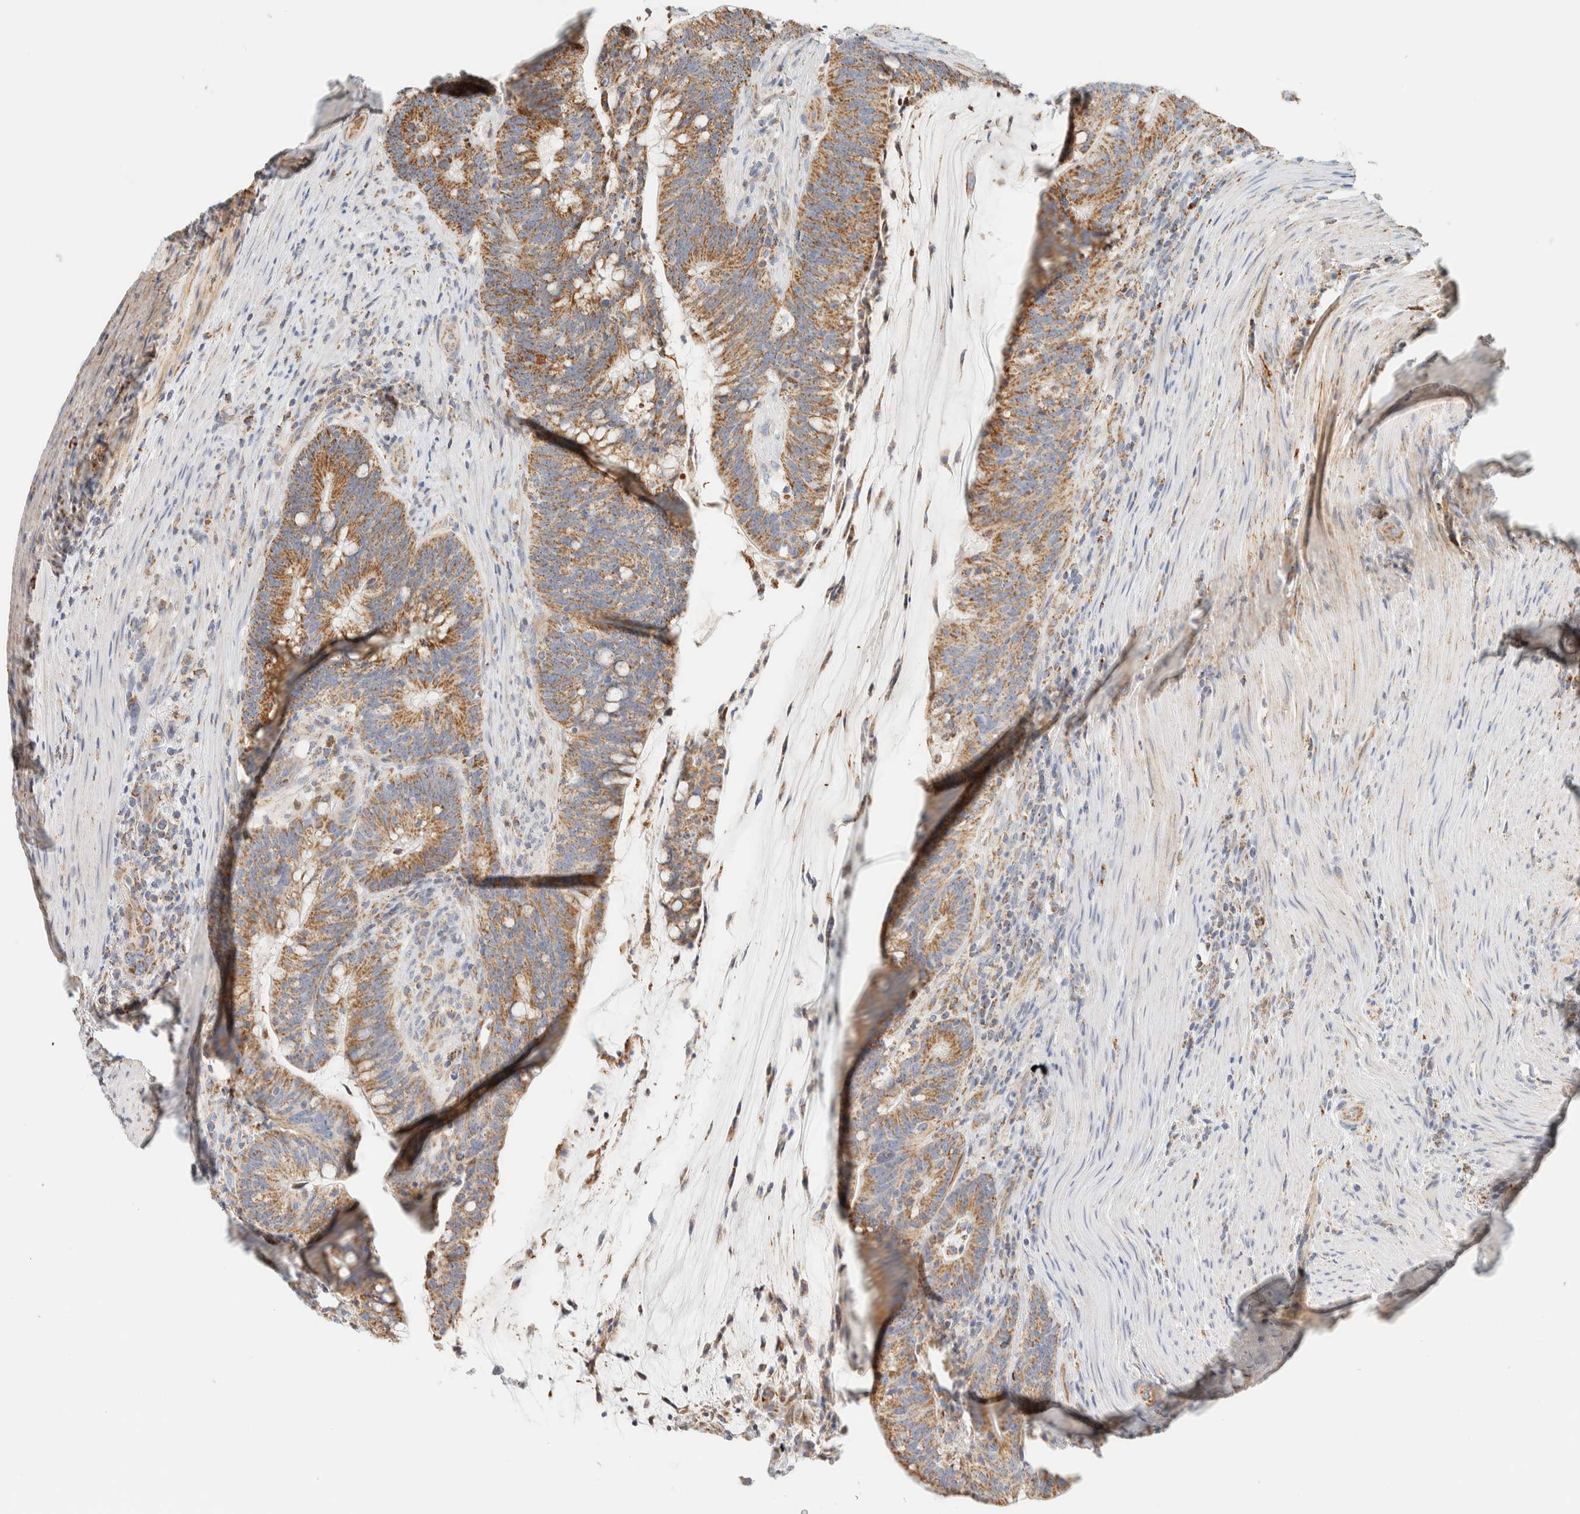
{"staining": {"intensity": "moderate", "quantity": ">75%", "location": "cytoplasmic/membranous"}, "tissue": "colorectal cancer", "cell_type": "Tumor cells", "image_type": "cancer", "snomed": [{"axis": "morphology", "description": "Adenocarcinoma, NOS"}, {"axis": "topography", "description": "Colon"}], "caption": "About >75% of tumor cells in colorectal cancer (adenocarcinoma) display moderate cytoplasmic/membranous protein positivity as visualized by brown immunohistochemical staining.", "gene": "KIFAP3", "patient": {"sex": "female", "age": 66}}